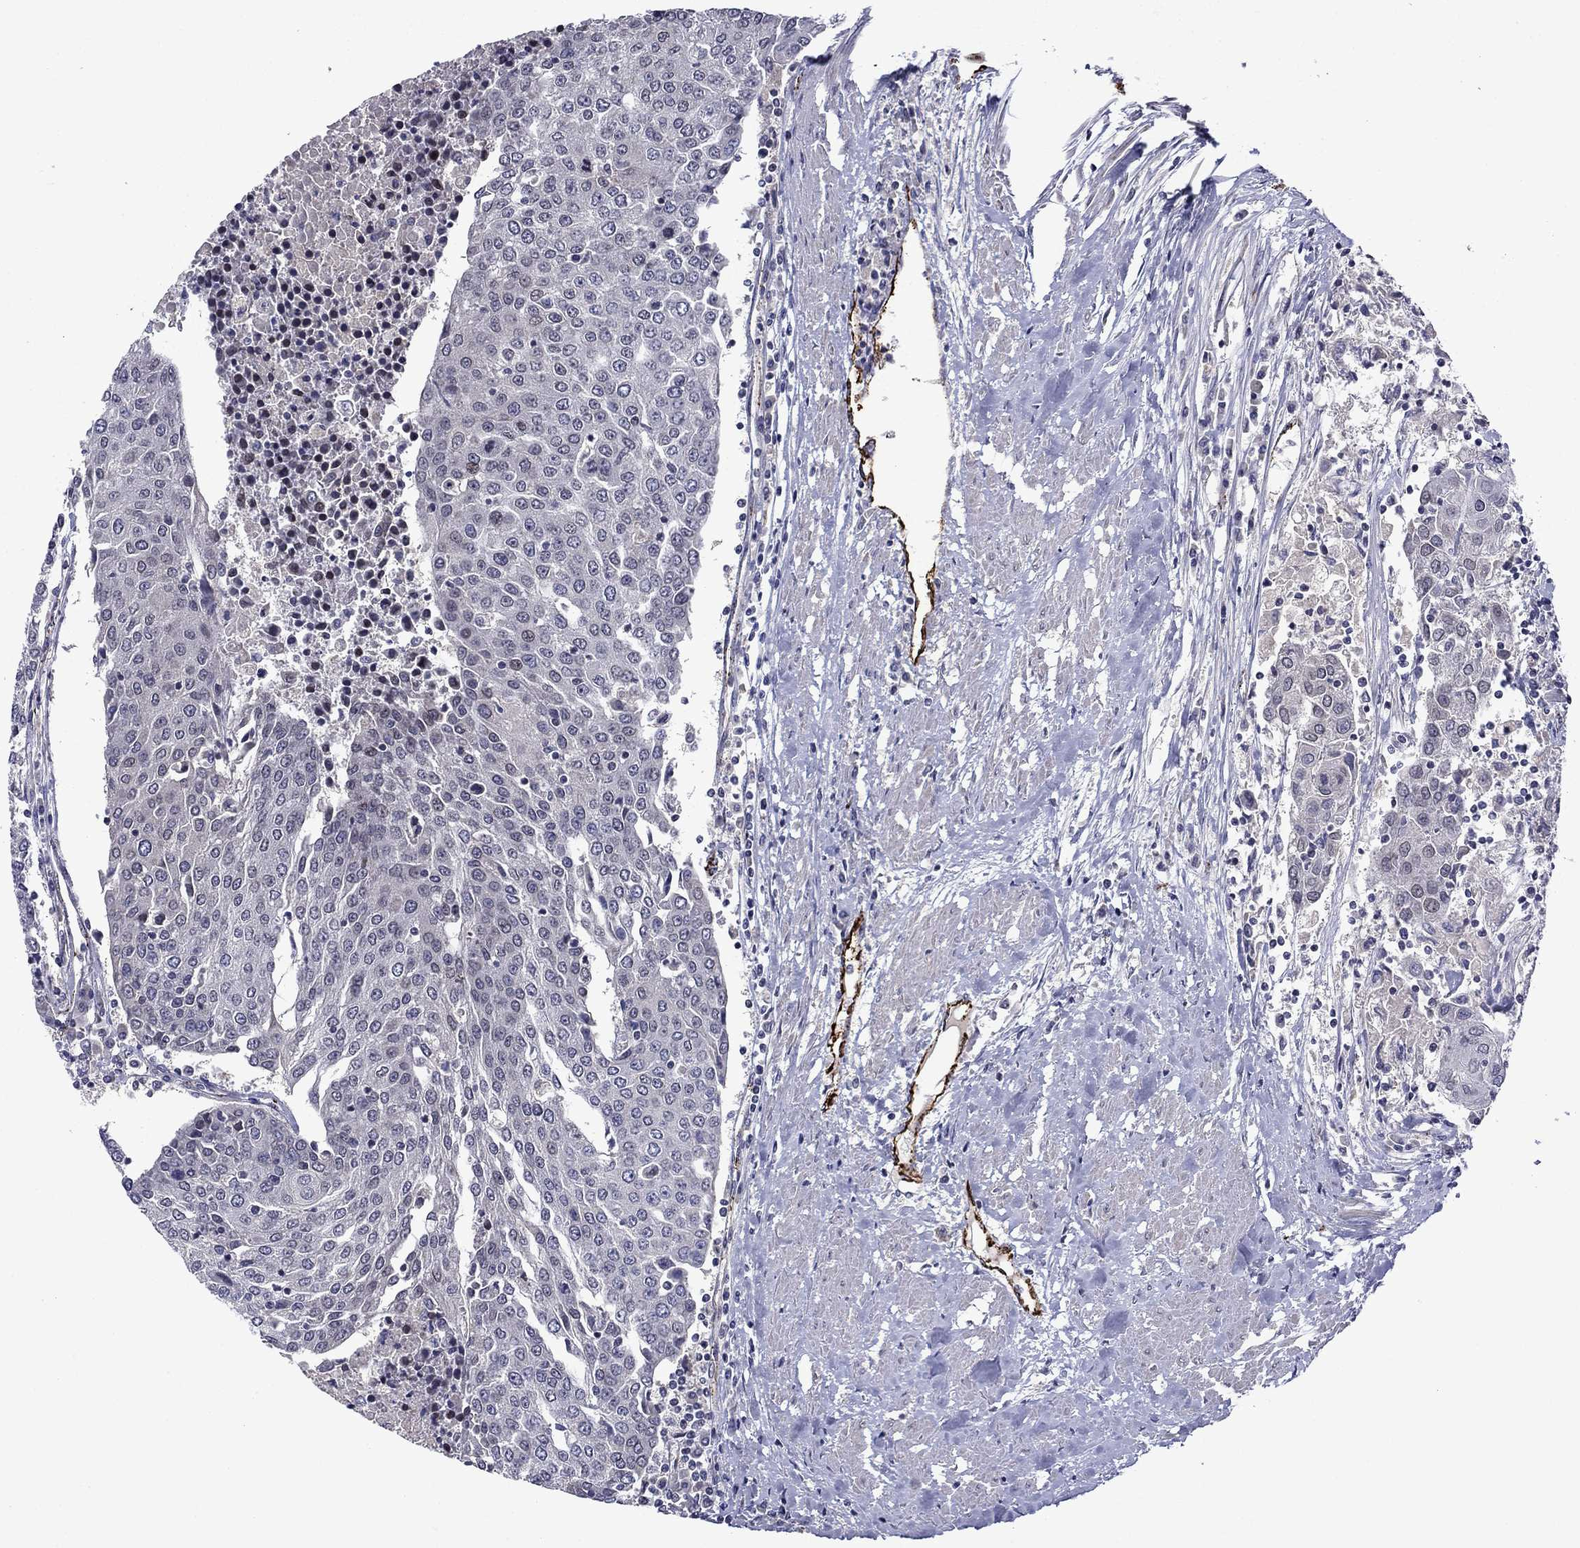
{"staining": {"intensity": "negative", "quantity": "none", "location": "none"}, "tissue": "urothelial cancer", "cell_type": "Tumor cells", "image_type": "cancer", "snomed": [{"axis": "morphology", "description": "Urothelial carcinoma, High grade"}, {"axis": "topography", "description": "Urinary bladder"}], "caption": "This histopathology image is of urothelial cancer stained with immunohistochemistry to label a protein in brown with the nuclei are counter-stained blue. There is no staining in tumor cells.", "gene": "SLITRK1", "patient": {"sex": "female", "age": 85}}